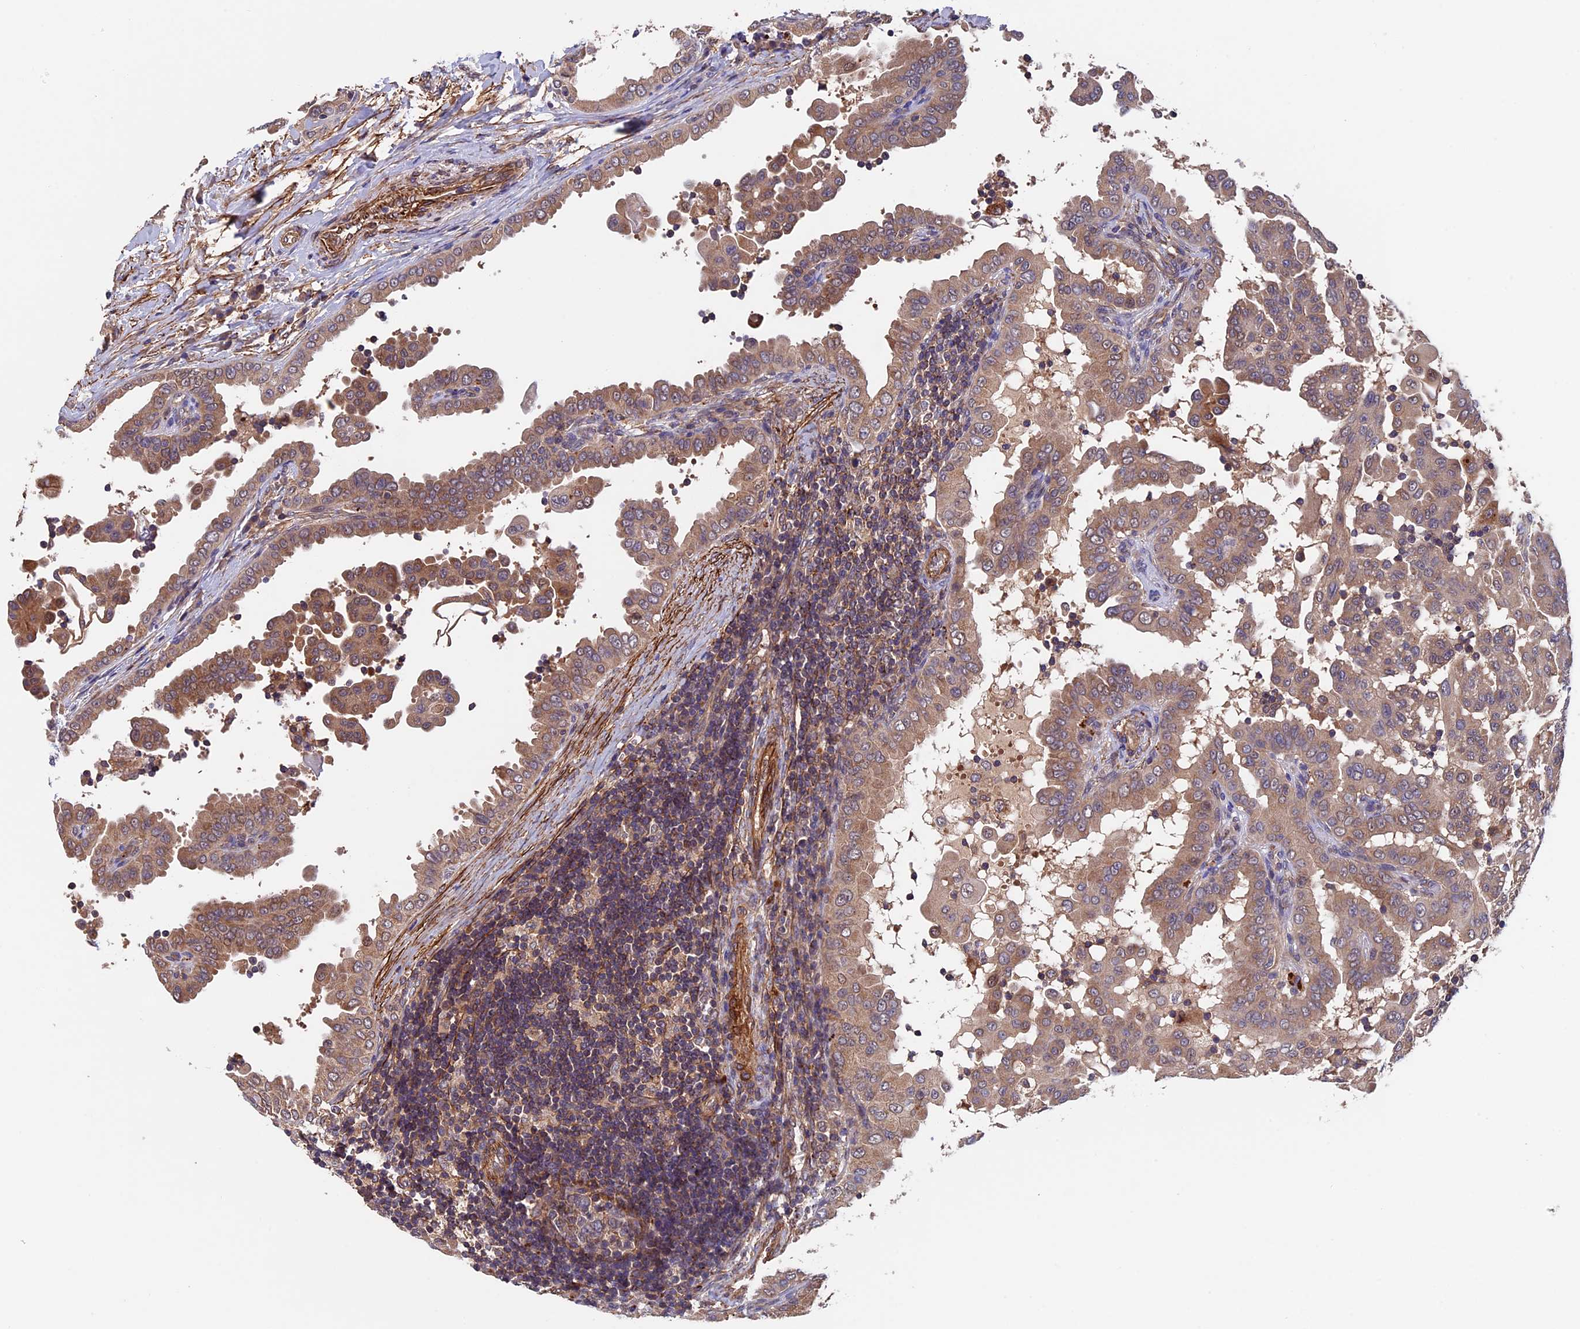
{"staining": {"intensity": "weak", "quantity": ">75%", "location": "cytoplasmic/membranous"}, "tissue": "thyroid cancer", "cell_type": "Tumor cells", "image_type": "cancer", "snomed": [{"axis": "morphology", "description": "Papillary adenocarcinoma, NOS"}, {"axis": "topography", "description": "Thyroid gland"}], "caption": "A high-resolution micrograph shows immunohistochemistry staining of papillary adenocarcinoma (thyroid), which exhibits weak cytoplasmic/membranous expression in about >75% of tumor cells.", "gene": "SLC9A5", "patient": {"sex": "male", "age": 33}}